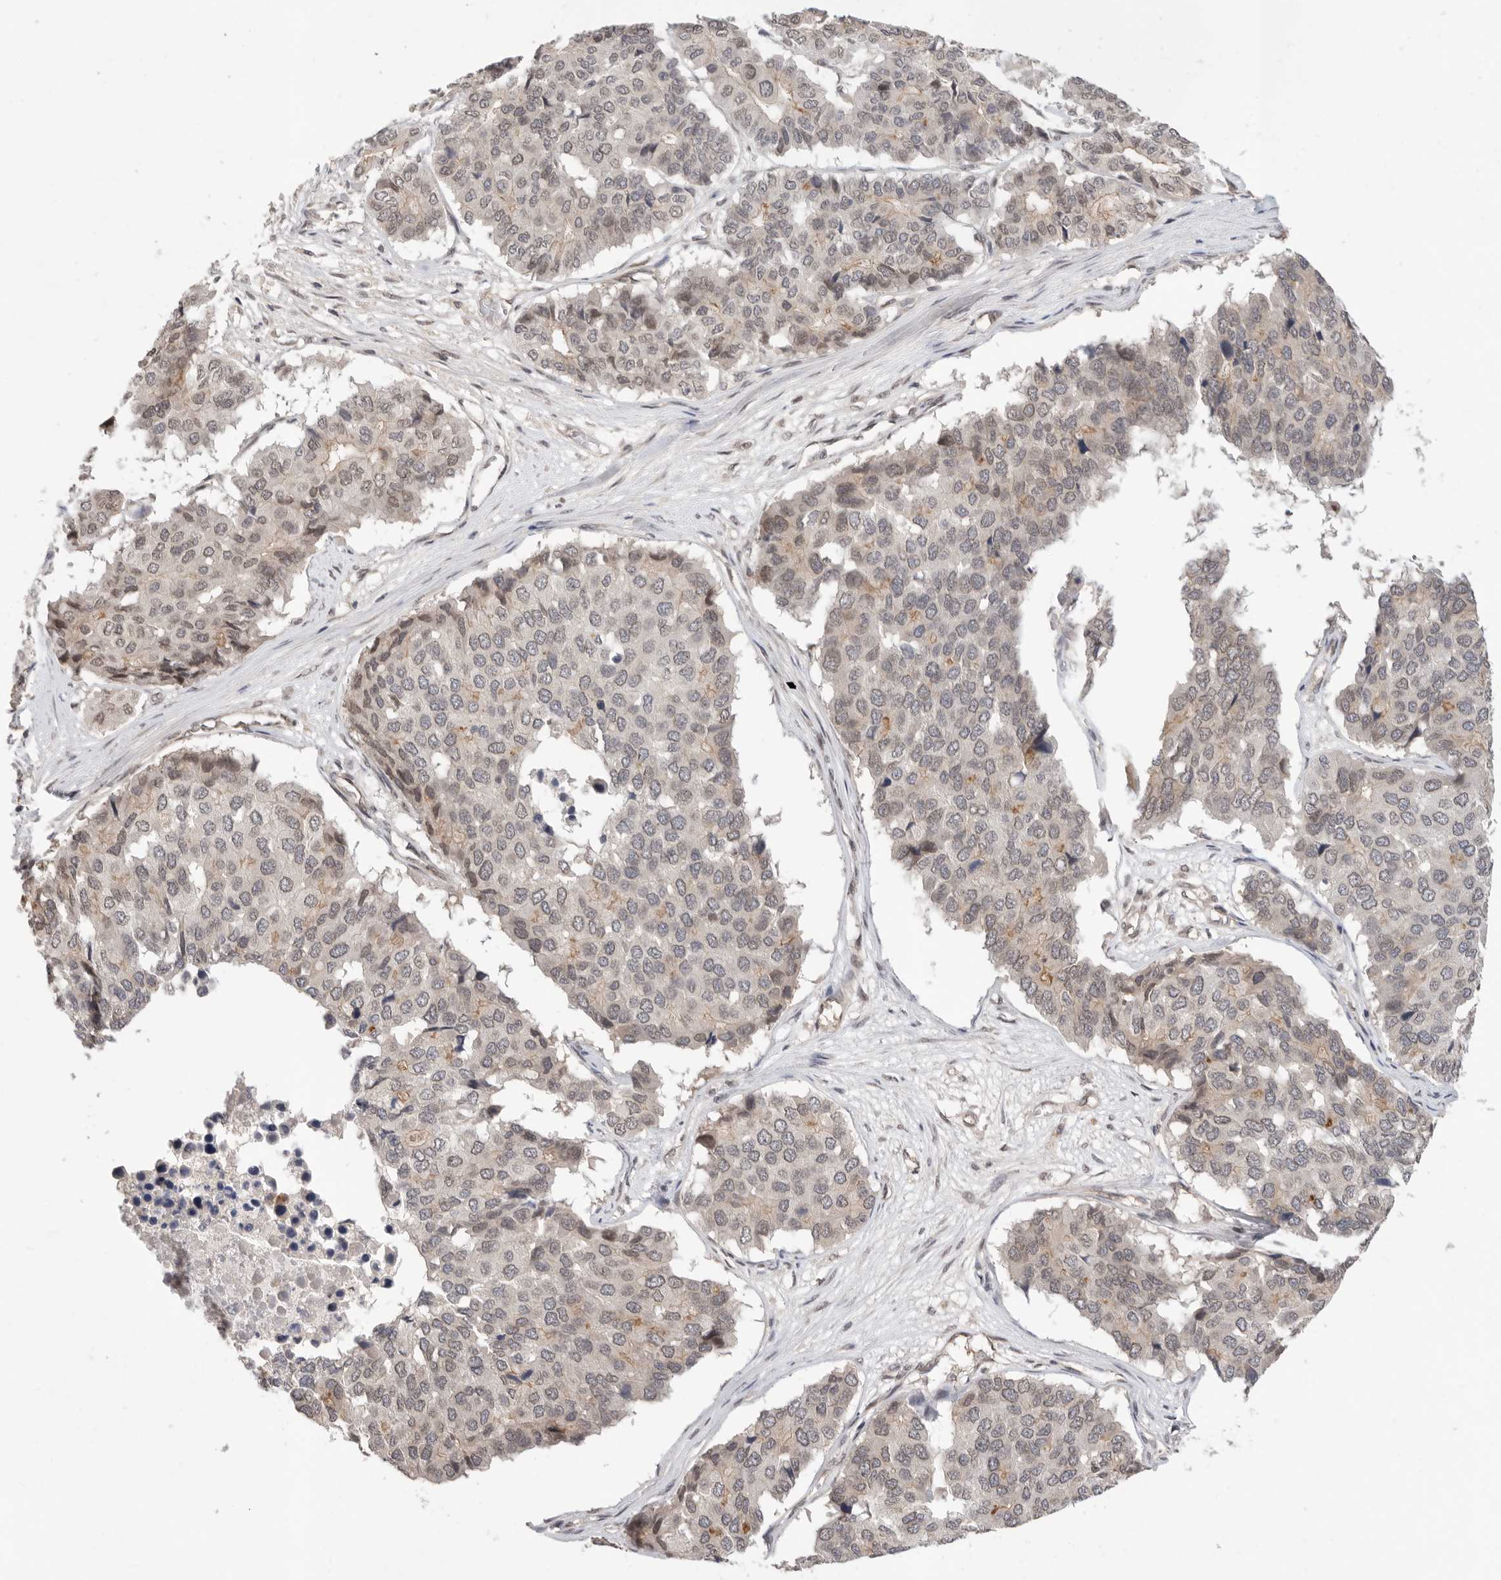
{"staining": {"intensity": "moderate", "quantity": "<25%", "location": "cytoplasmic/membranous"}, "tissue": "pancreatic cancer", "cell_type": "Tumor cells", "image_type": "cancer", "snomed": [{"axis": "morphology", "description": "Adenocarcinoma, NOS"}, {"axis": "topography", "description": "Pancreas"}], "caption": "DAB (3,3'-diaminobenzidine) immunohistochemical staining of human pancreatic cancer demonstrates moderate cytoplasmic/membranous protein staining in approximately <25% of tumor cells. (Brightfield microscopy of DAB IHC at high magnification).", "gene": "LEMD3", "patient": {"sex": "male", "age": 50}}